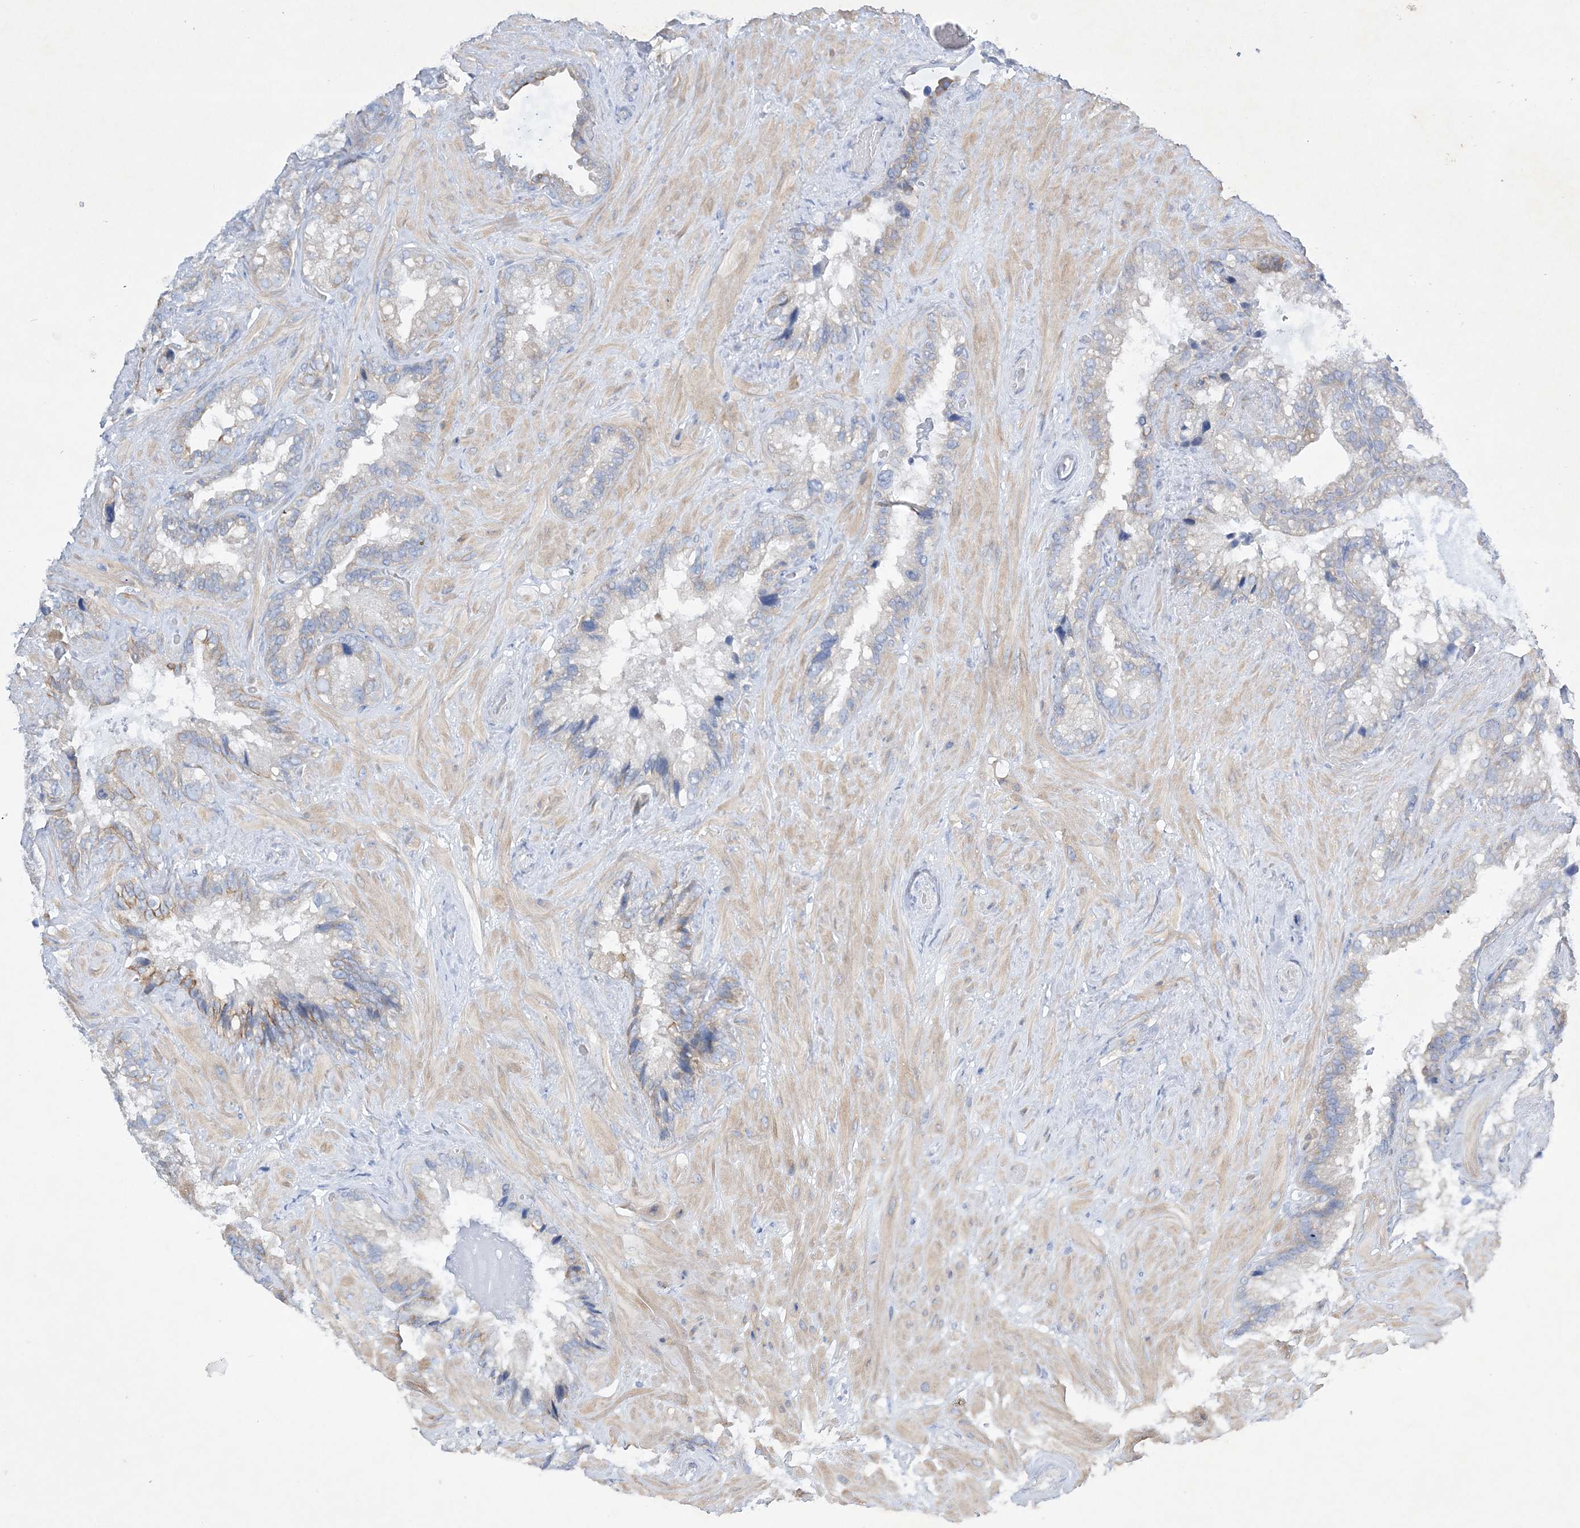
{"staining": {"intensity": "weak", "quantity": "<25%", "location": "cytoplasmic/membranous"}, "tissue": "seminal vesicle", "cell_type": "Glandular cells", "image_type": "normal", "snomed": [{"axis": "morphology", "description": "Normal tissue, NOS"}, {"axis": "topography", "description": "Prostate"}, {"axis": "topography", "description": "Seminal veicle"}], "caption": "DAB (3,3'-diaminobenzidine) immunohistochemical staining of normal human seminal vesicle shows no significant positivity in glandular cells. The staining was performed using DAB (3,3'-diaminobenzidine) to visualize the protein expression in brown, while the nuclei were stained in blue with hematoxylin (Magnification: 20x).", "gene": "FARSB", "patient": {"sex": "male", "age": 68}}